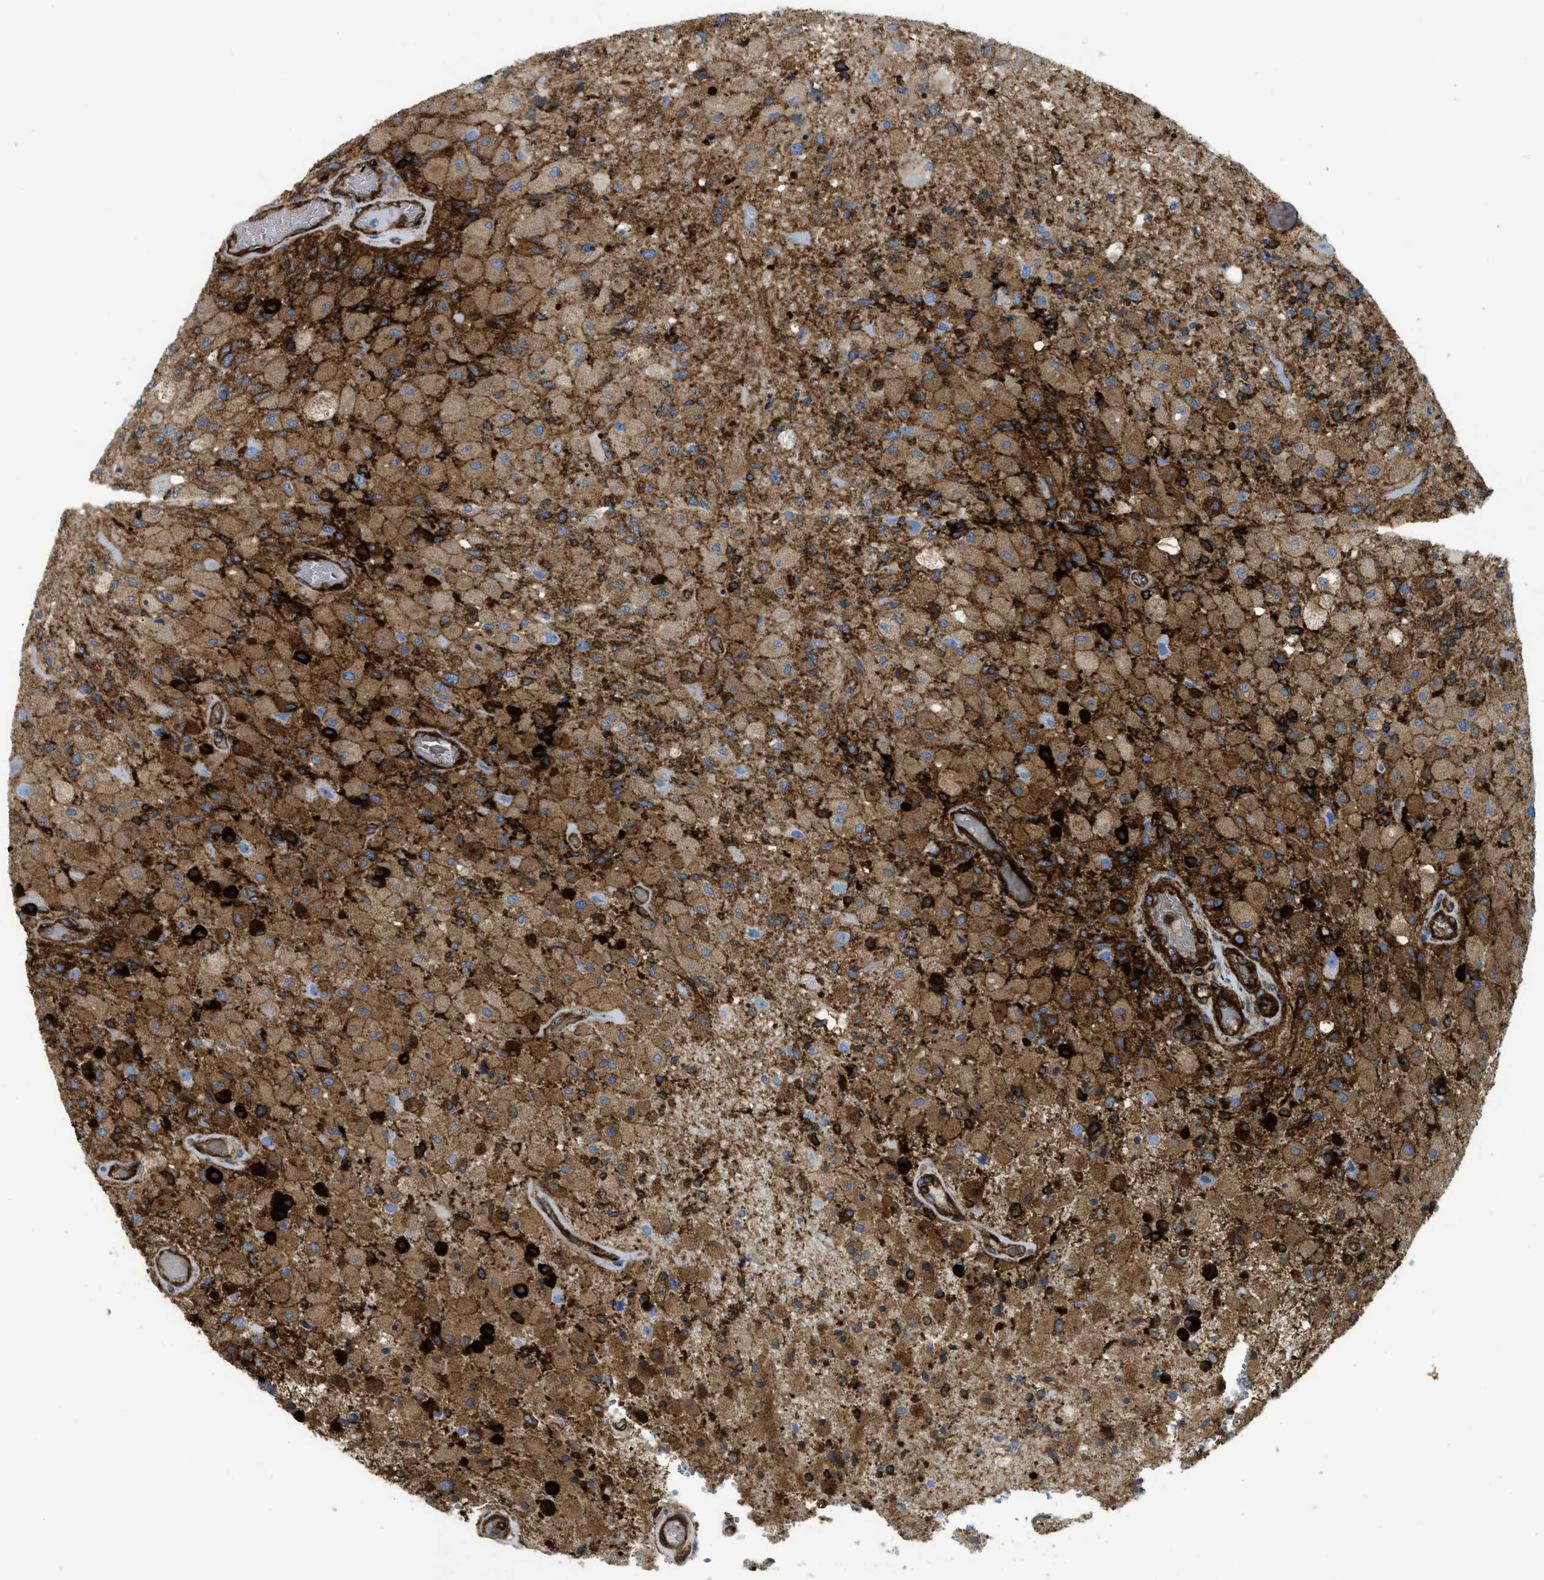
{"staining": {"intensity": "strong", "quantity": "25%-75%", "location": "cytoplasmic/membranous"}, "tissue": "glioma", "cell_type": "Tumor cells", "image_type": "cancer", "snomed": [{"axis": "morphology", "description": "Normal tissue, NOS"}, {"axis": "morphology", "description": "Glioma, malignant, High grade"}, {"axis": "topography", "description": "Cerebral cortex"}], "caption": "Protein staining of glioma tissue reveals strong cytoplasmic/membranous expression in about 25%-75% of tumor cells.", "gene": "HIP1", "patient": {"sex": "male", "age": 77}}